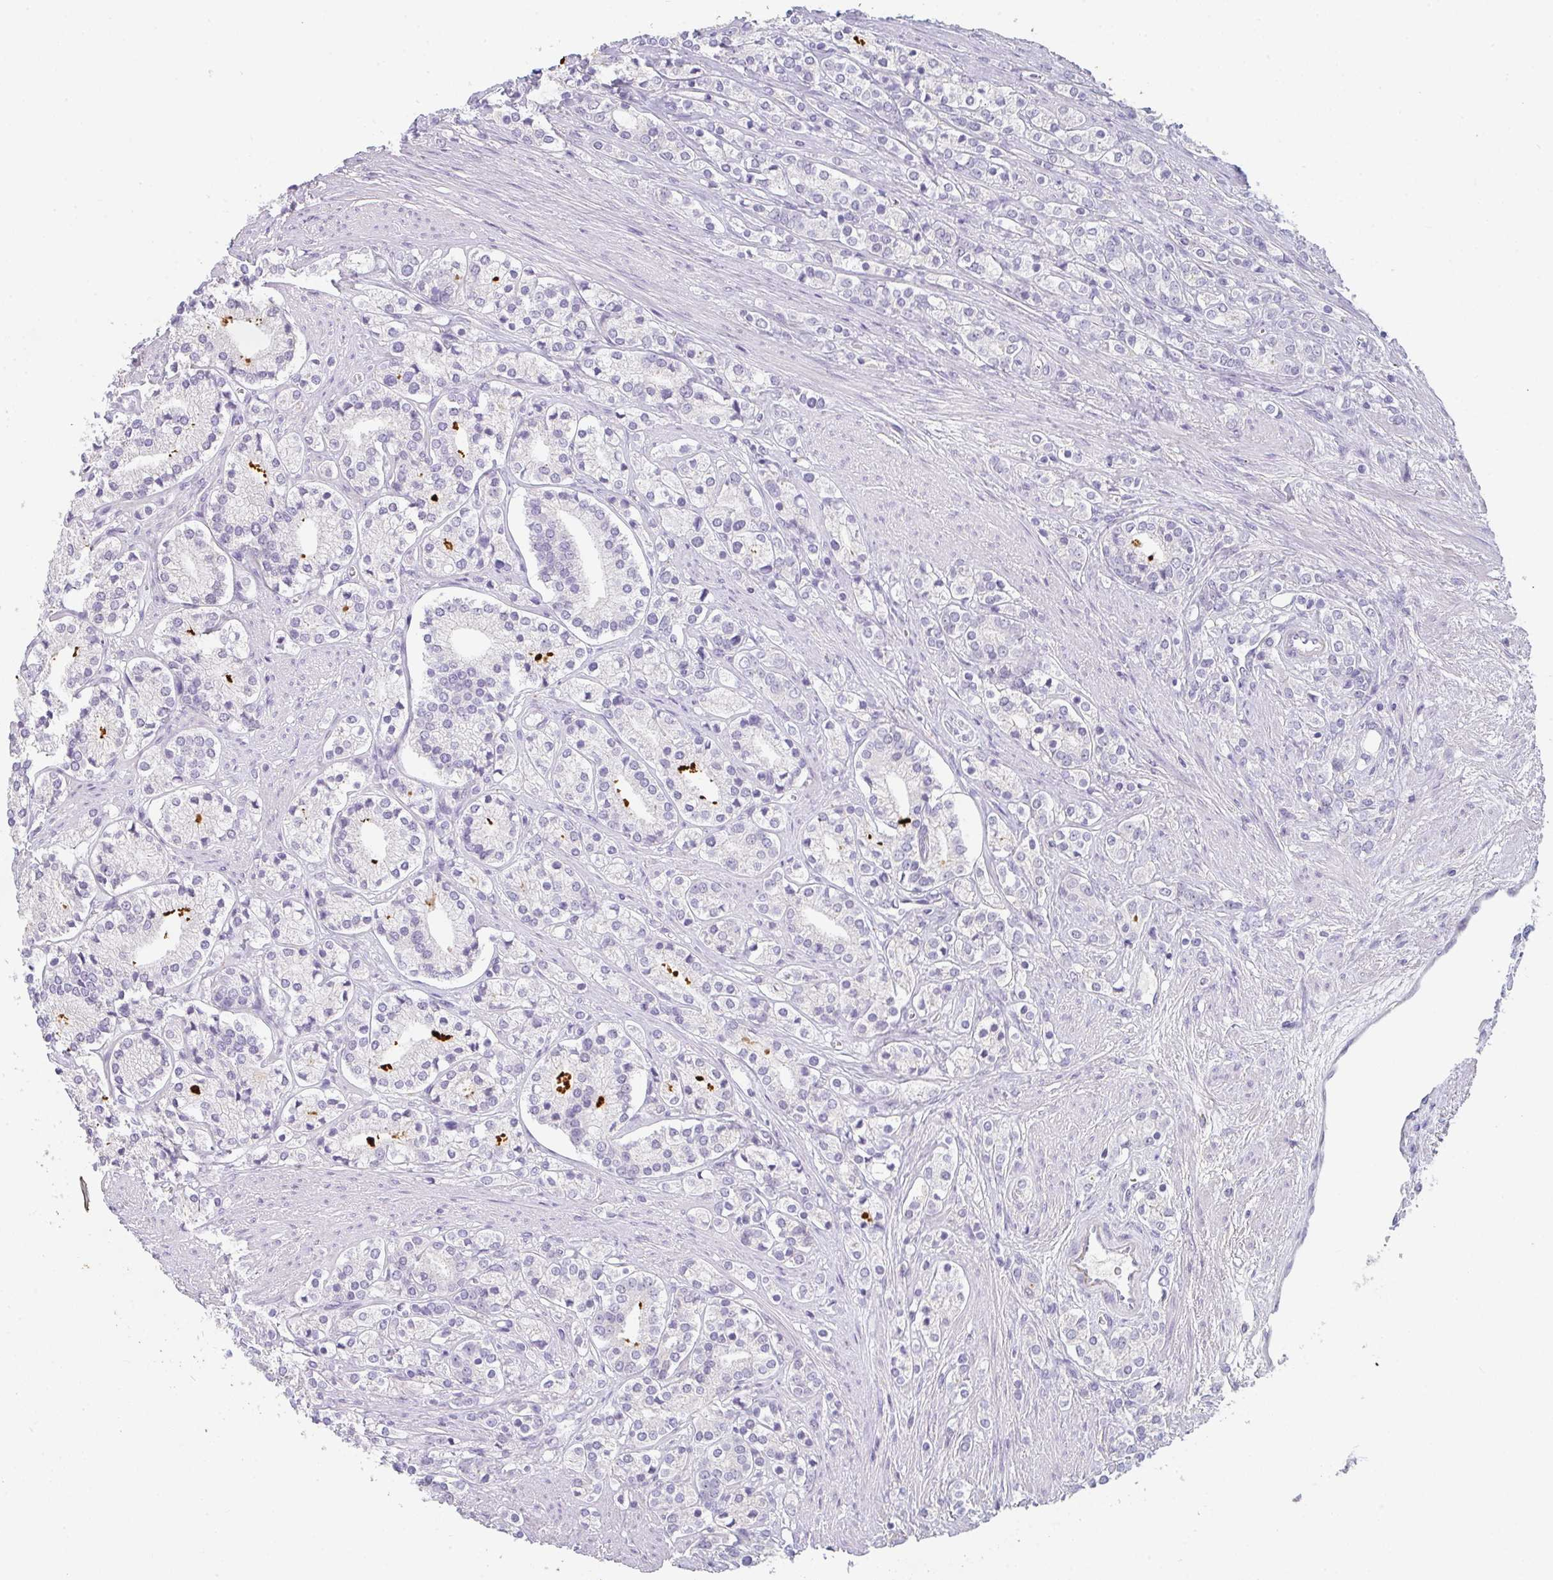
{"staining": {"intensity": "negative", "quantity": "none", "location": "none"}, "tissue": "prostate cancer", "cell_type": "Tumor cells", "image_type": "cancer", "snomed": [{"axis": "morphology", "description": "Adenocarcinoma, High grade"}, {"axis": "topography", "description": "Prostate"}], "caption": "There is no significant positivity in tumor cells of adenocarcinoma (high-grade) (prostate).", "gene": "C1QTNF8", "patient": {"sex": "male", "age": 58}}